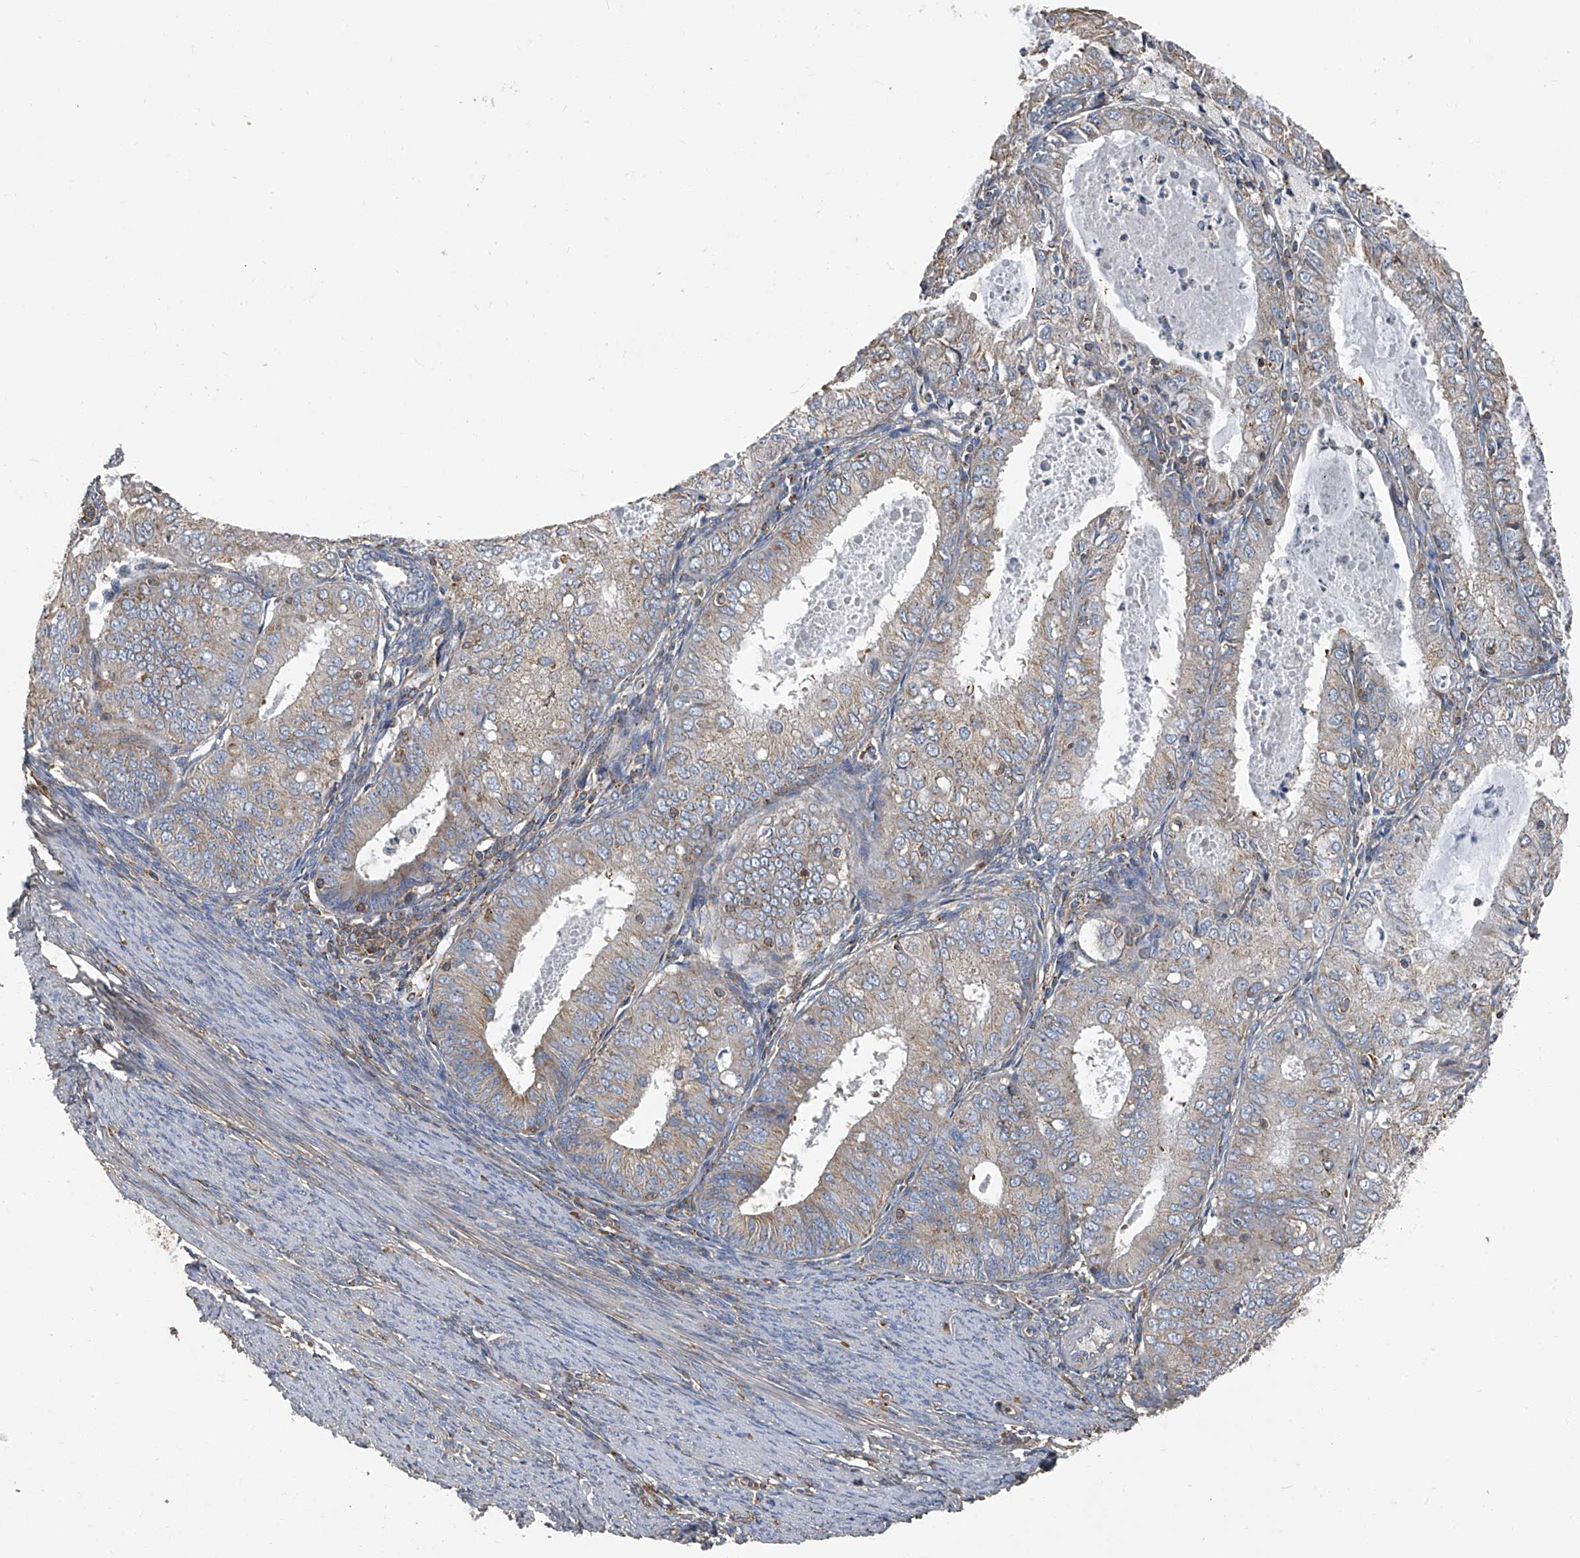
{"staining": {"intensity": "weak", "quantity": "25%-75%", "location": "cytoplasmic/membranous"}, "tissue": "endometrial cancer", "cell_type": "Tumor cells", "image_type": "cancer", "snomed": [{"axis": "morphology", "description": "Adenocarcinoma, NOS"}, {"axis": "topography", "description": "Endometrium"}], "caption": "High-magnification brightfield microscopy of endometrial adenocarcinoma stained with DAB (3,3'-diaminobenzidine) (brown) and counterstained with hematoxylin (blue). tumor cells exhibit weak cytoplasmic/membranous positivity is identified in approximately25%-75% of cells.", "gene": "SEPTIN7", "patient": {"sex": "female", "age": 57}}